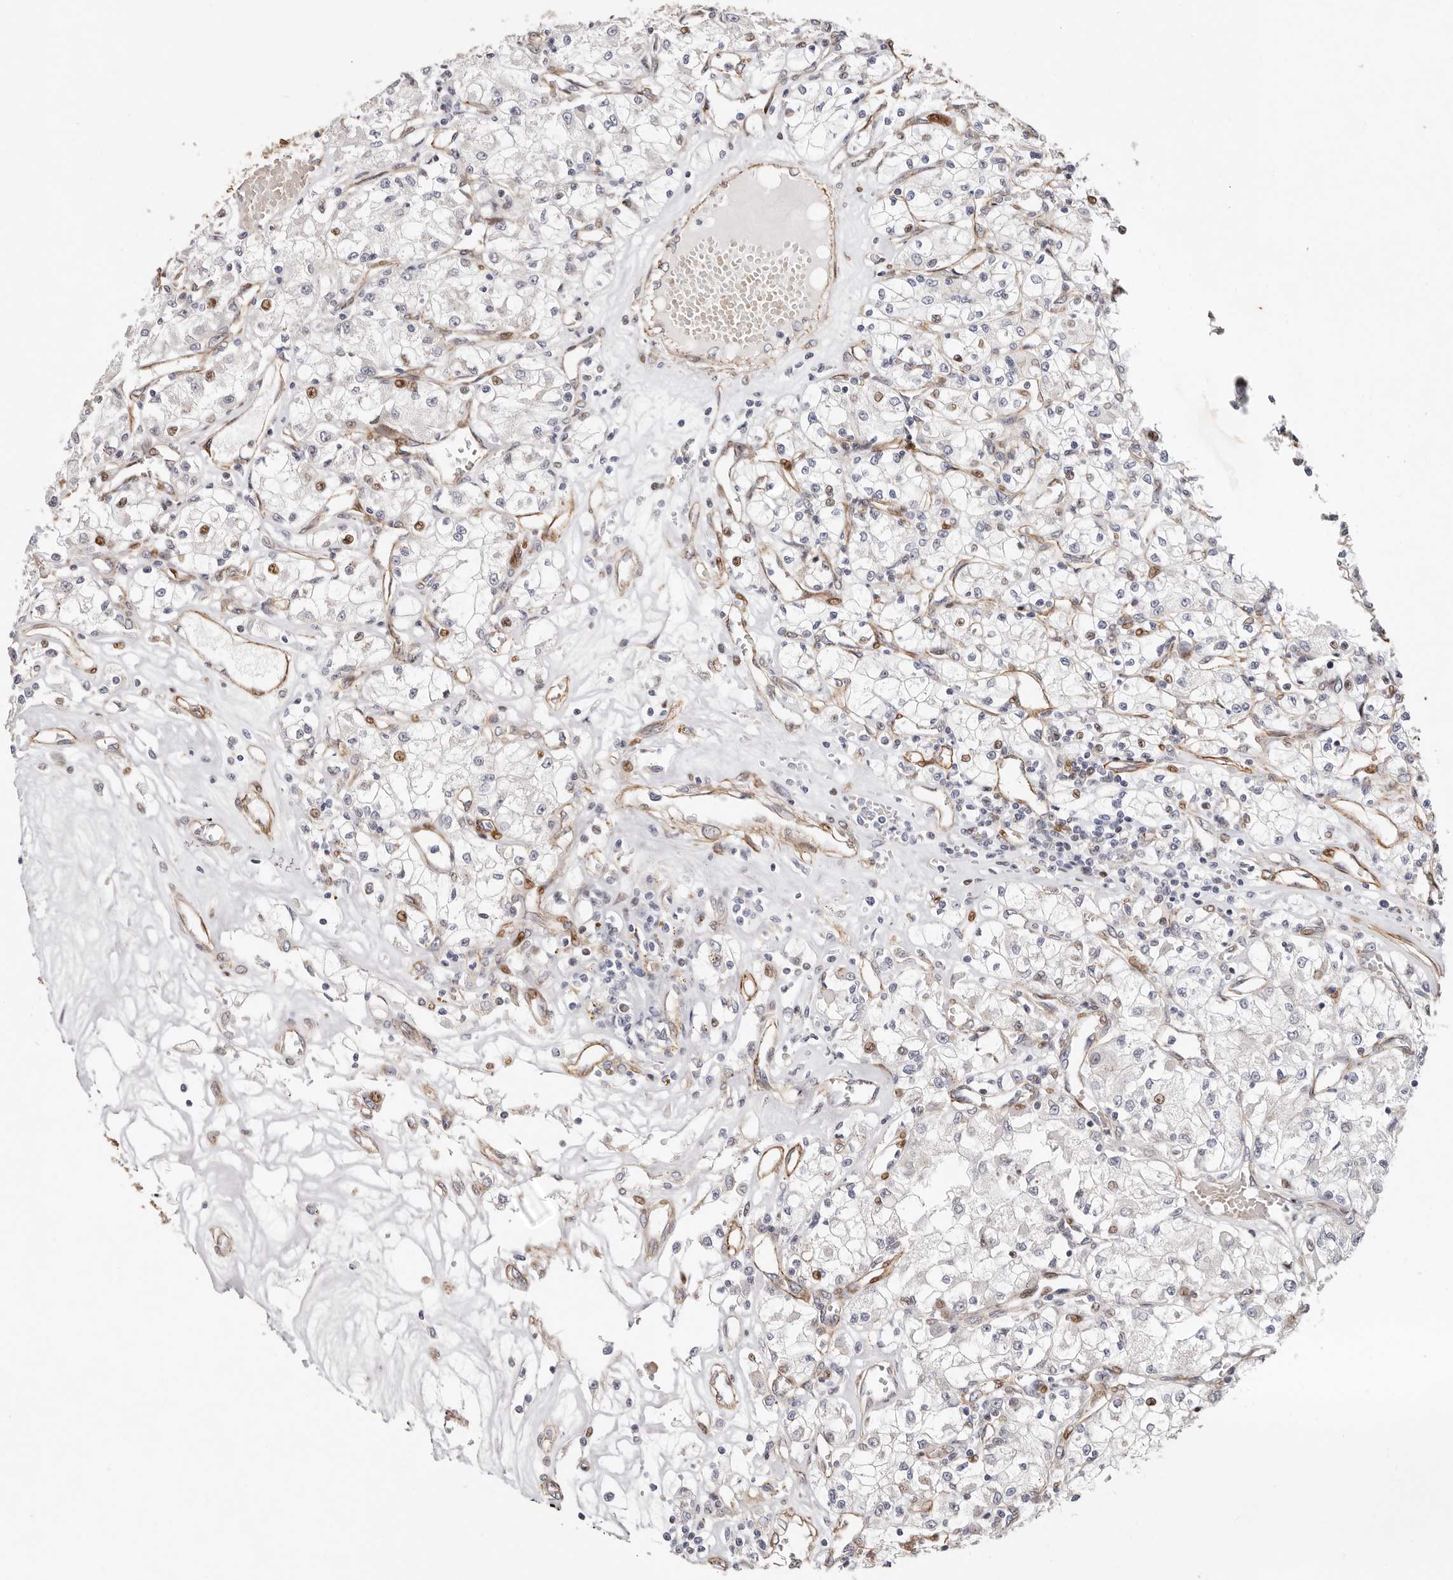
{"staining": {"intensity": "moderate", "quantity": "<25%", "location": "nuclear"}, "tissue": "renal cancer", "cell_type": "Tumor cells", "image_type": "cancer", "snomed": [{"axis": "morphology", "description": "Adenocarcinoma, NOS"}, {"axis": "topography", "description": "Kidney"}], "caption": "This is an image of immunohistochemistry staining of renal cancer, which shows moderate expression in the nuclear of tumor cells.", "gene": "EPHX3", "patient": {"sex": "female", "age": 59}}